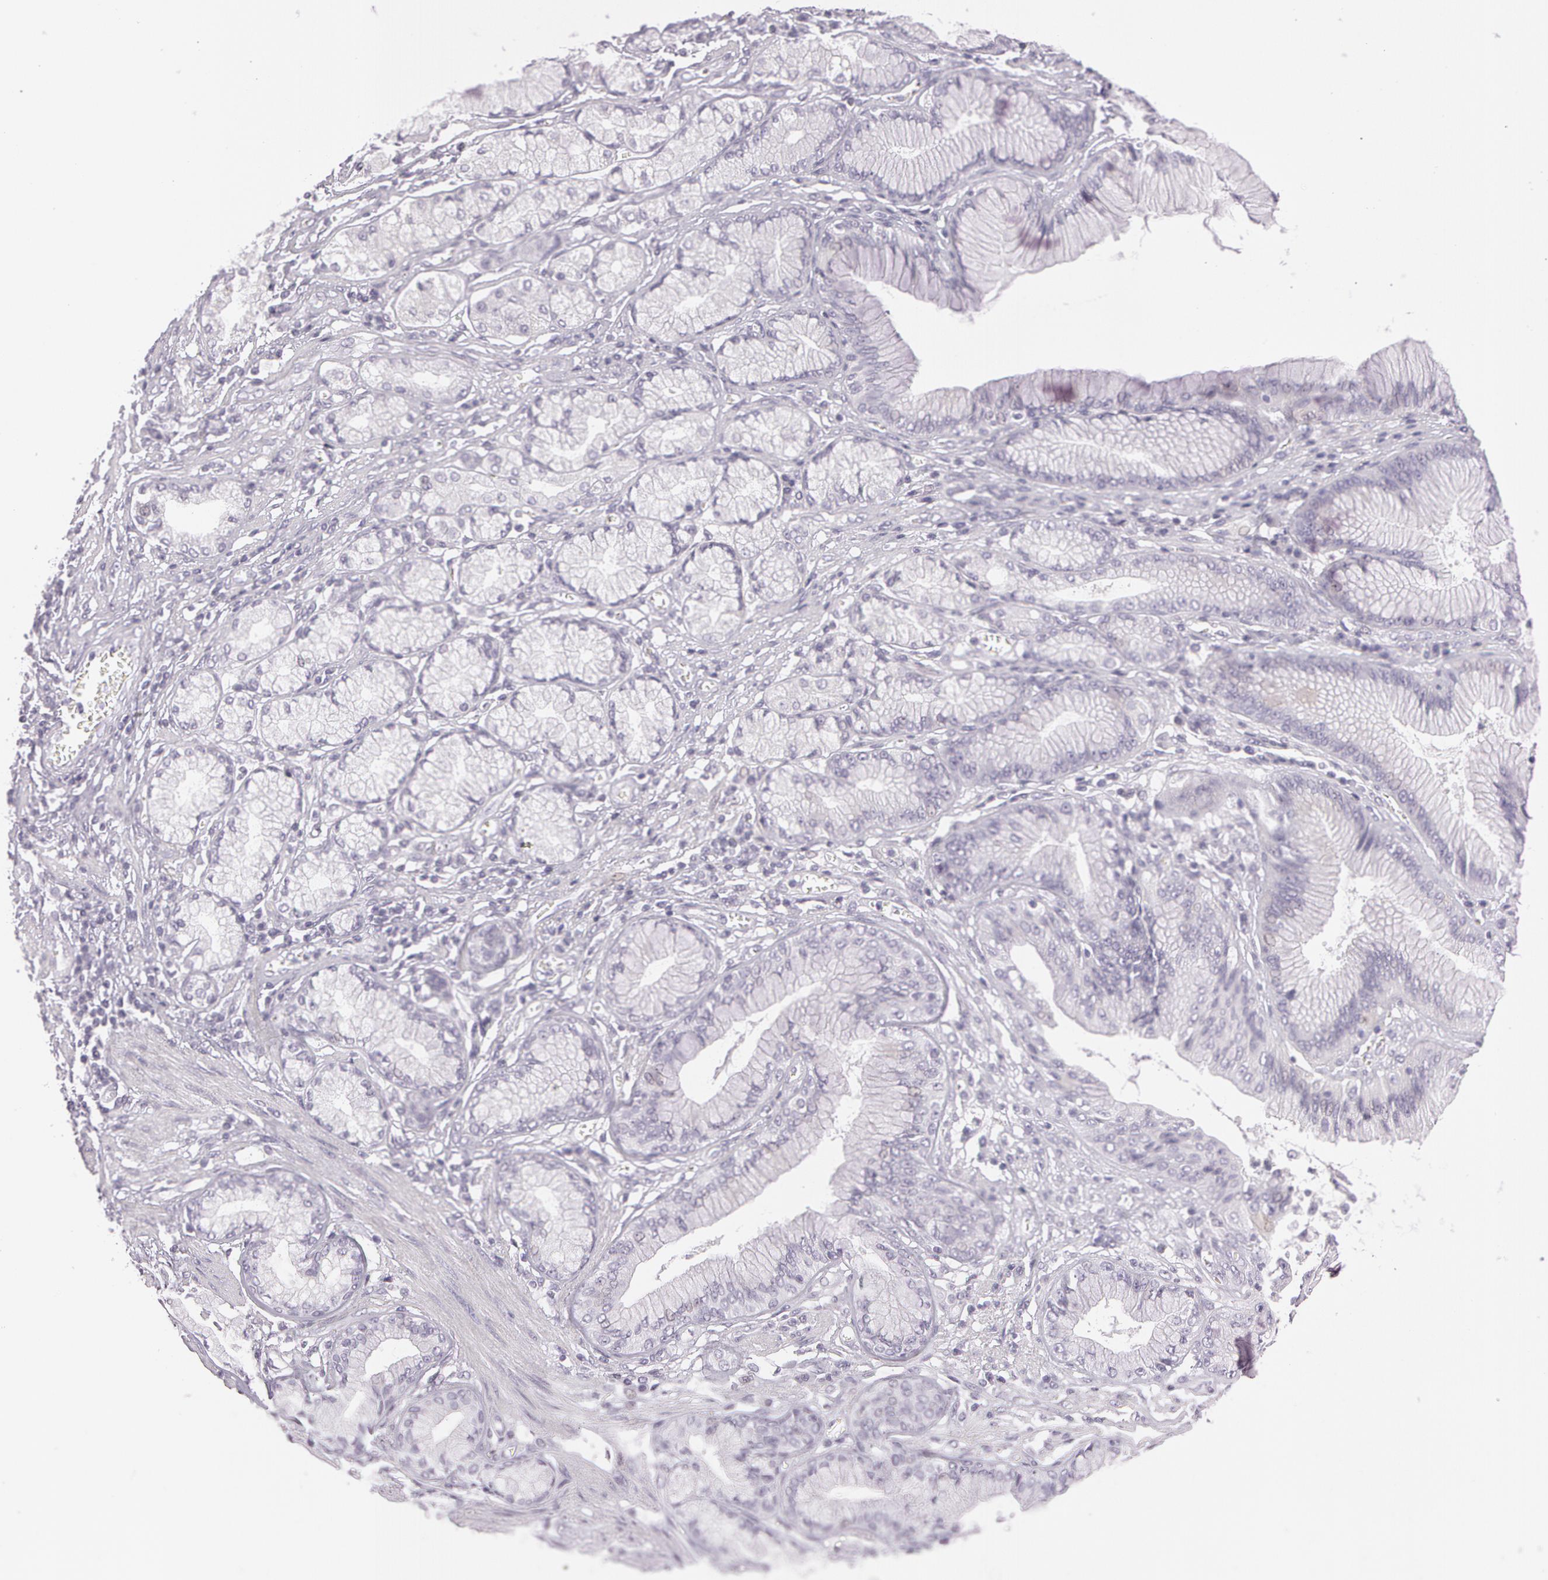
{"staining": {"intensity": "negative", "quantity": "none", "location": "none"}, "tissue": "stomach cancer", "cell_type": "Tumor cells", "image_type": "cancer", "snomed": [{"axis": "morphology", "description": "Adenocarcinoma, NOS"}, {"axis": "topography", "description": "Pancreas"}, {"axis": "topography", "description": "Stomach, upper"}], "caption": "Immunohistochemical staining of stomach cancer displays no significant expression in tumor cells.", "gene": "OTC", "patient": {"sex": "male", "age": 77}}